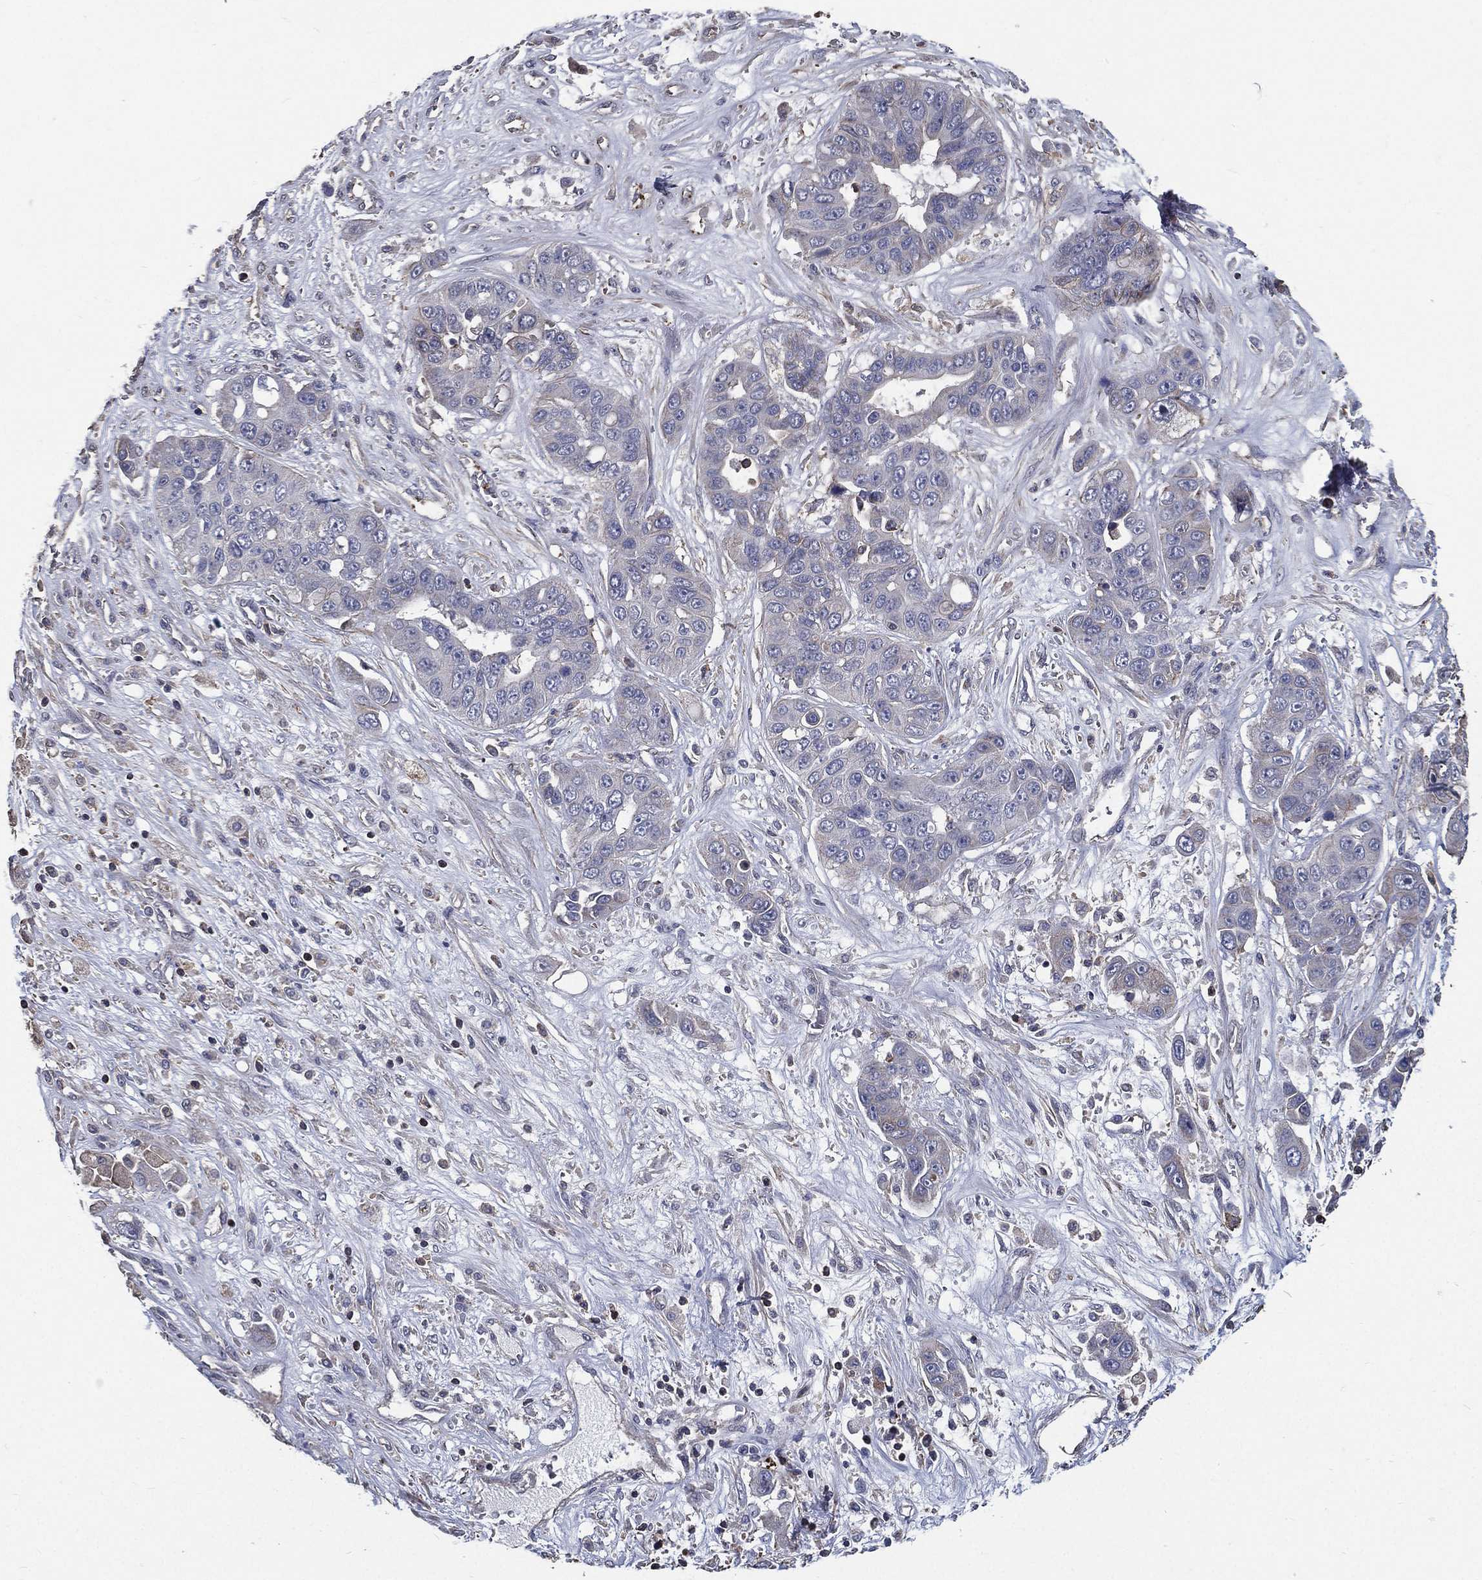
{"staining": {"intensity": "negative", "quantity": "none", "location": "none"}, "tissue": "liver cancer", "cell_type": "Tumor cells", "image_type": "cancer", "snomed": [{"axis": "morphology", "description": "Cholangiocarcinoma"}, {"axis": "topography", "description": "Liver"}], "caption": "Immunohistochemistry of cholangiocarcinoma (liver) demonstrates no positivity in tumor cells.", "gene": "SERPINB2", "patient": {"sex": "female", "age": 52}}